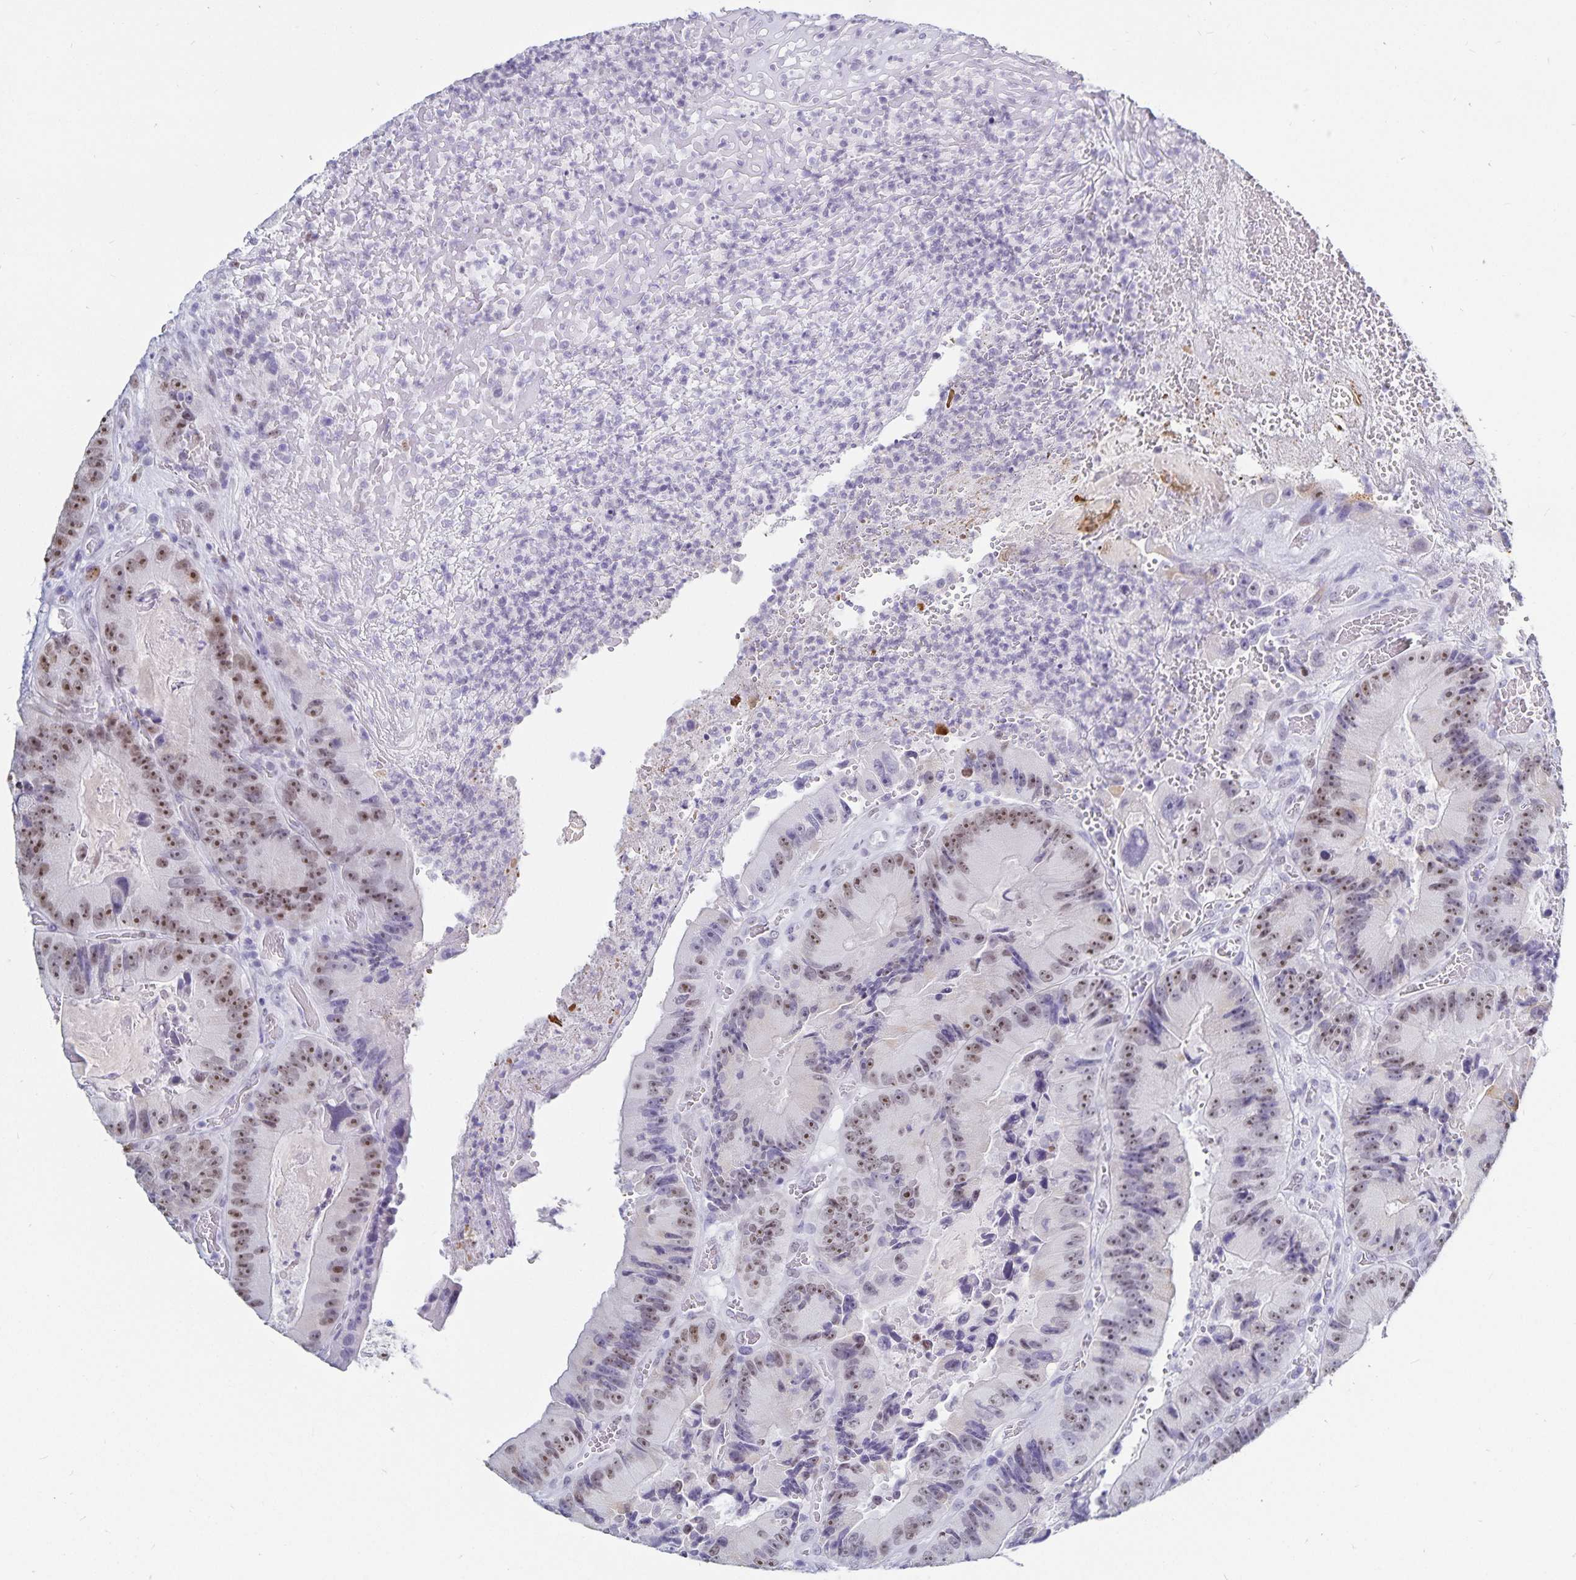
{"staining": {"intensity": "moderate", "quantity": ">75%", "location": "nuclear"}, "tissue": "colorectal cancer", "cell_type": "Tumor cells", "image_type": "cancer", "snomed": [{"axis": "morphology", "description": "Adenocarcinoma, NOS"}, {"axis": "topography", "description": "Colon"}], "caption": "DAB (3,3'-diaminobenzidine) immunohistochemical staining of human colorectal cancer (adenocarcinoma) shows moderate nuclear protein expression in approximately >75% of tumor cells. (DAB (3,3'-diaminobenzidine) IHC with brightfield microscopy, high magnification).", "gene": "HMGB3", "patient": {"sex": "female", "age": 86}}